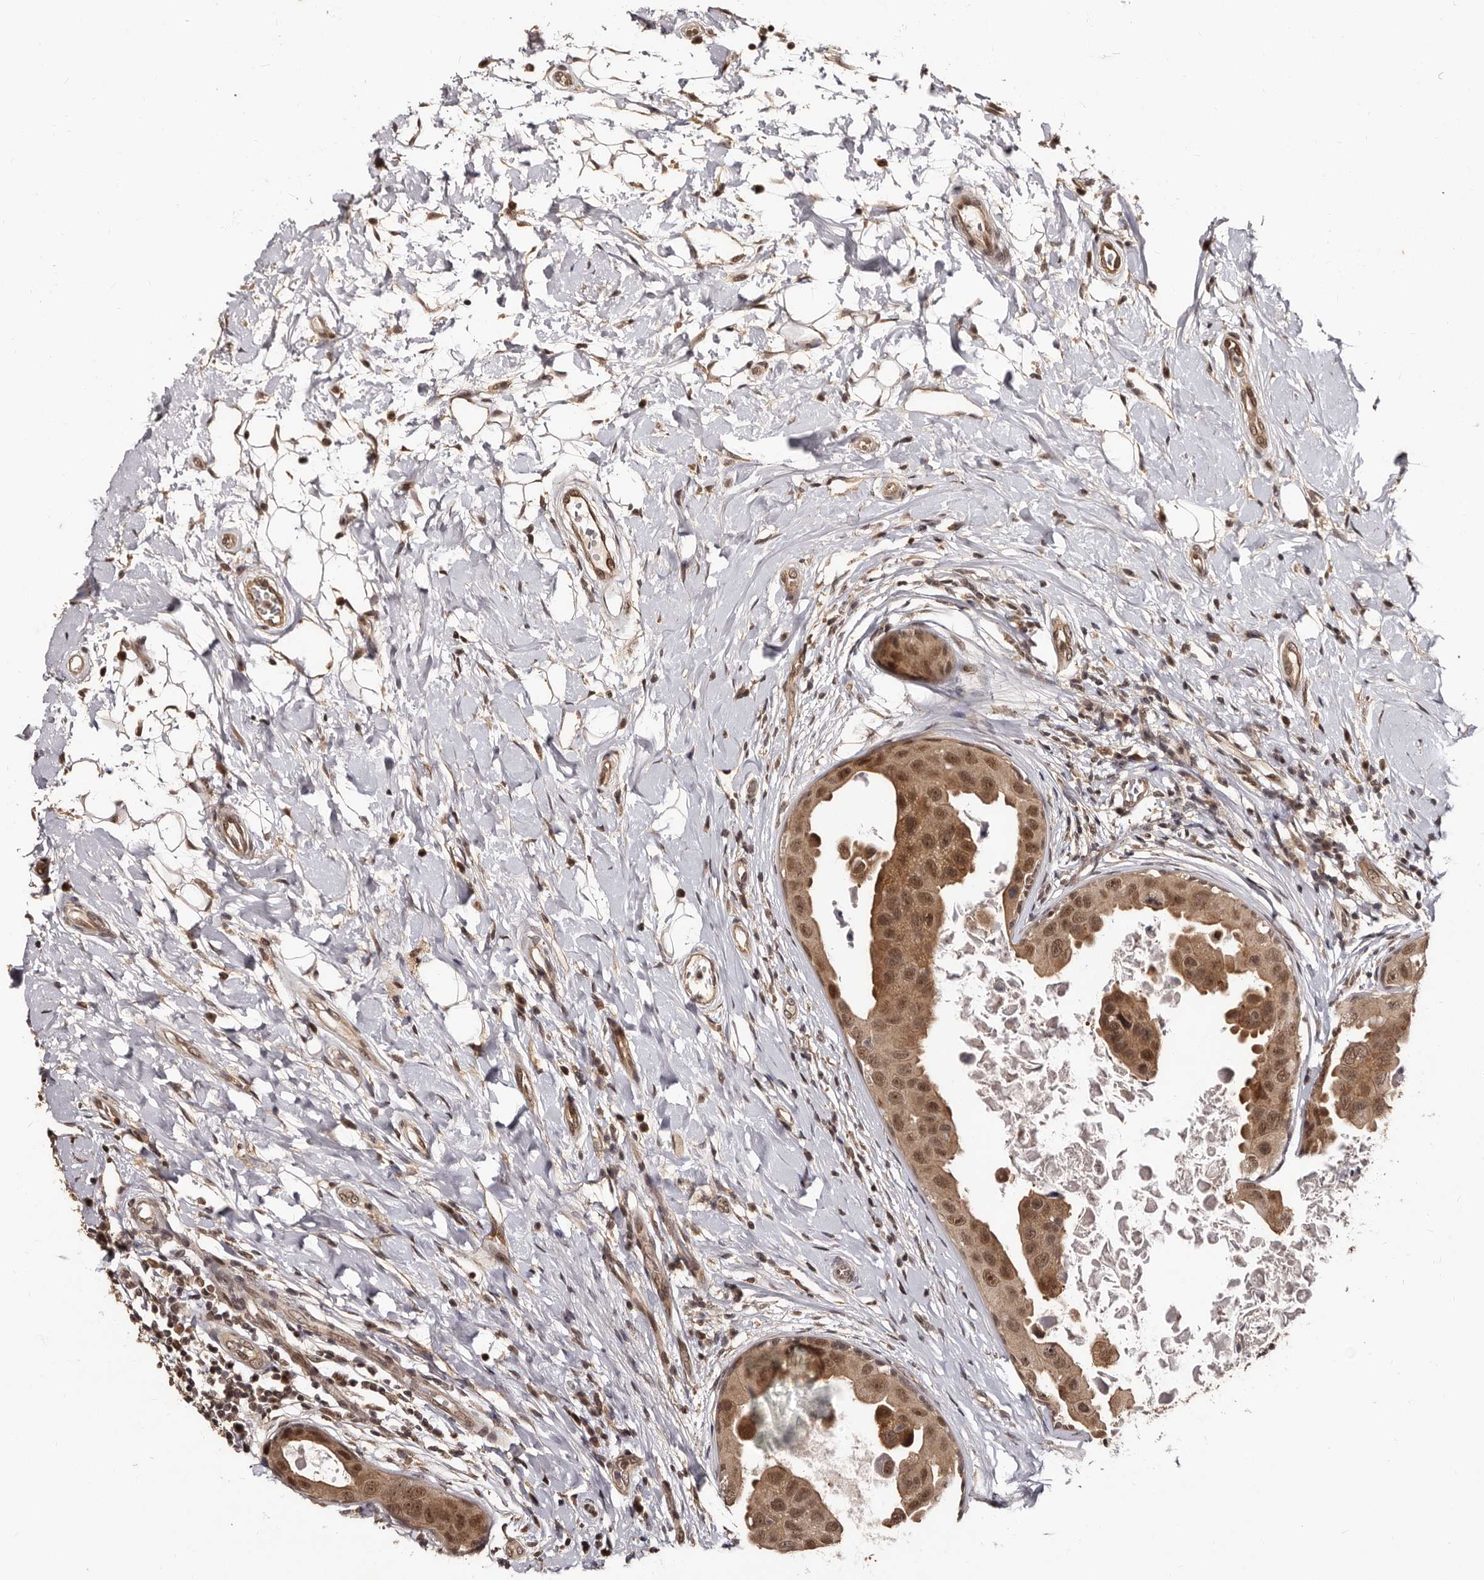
{"staining": {"intensity": "moderate", "quantity": ">75%", "location": "cytoplasmic/membranous,nuclear"}, "tissue": "breast cancer", "cell_type": "Tumor cells", "image_type": "cancer", "snomed": [{"axis": "morphology", "description": "Duct carcinoma"}, {"axis": "topography", "description": "Breast"}], "caption": "DAB immunohistochemical staining of breast invasive ductal carcinoma shows moderate cytoplasmic/membranous and nuclear protein staining in about >75% of tumor cells.", "gene": "TBC1D22B", "patient": {"sex": "female", "age": 27}}